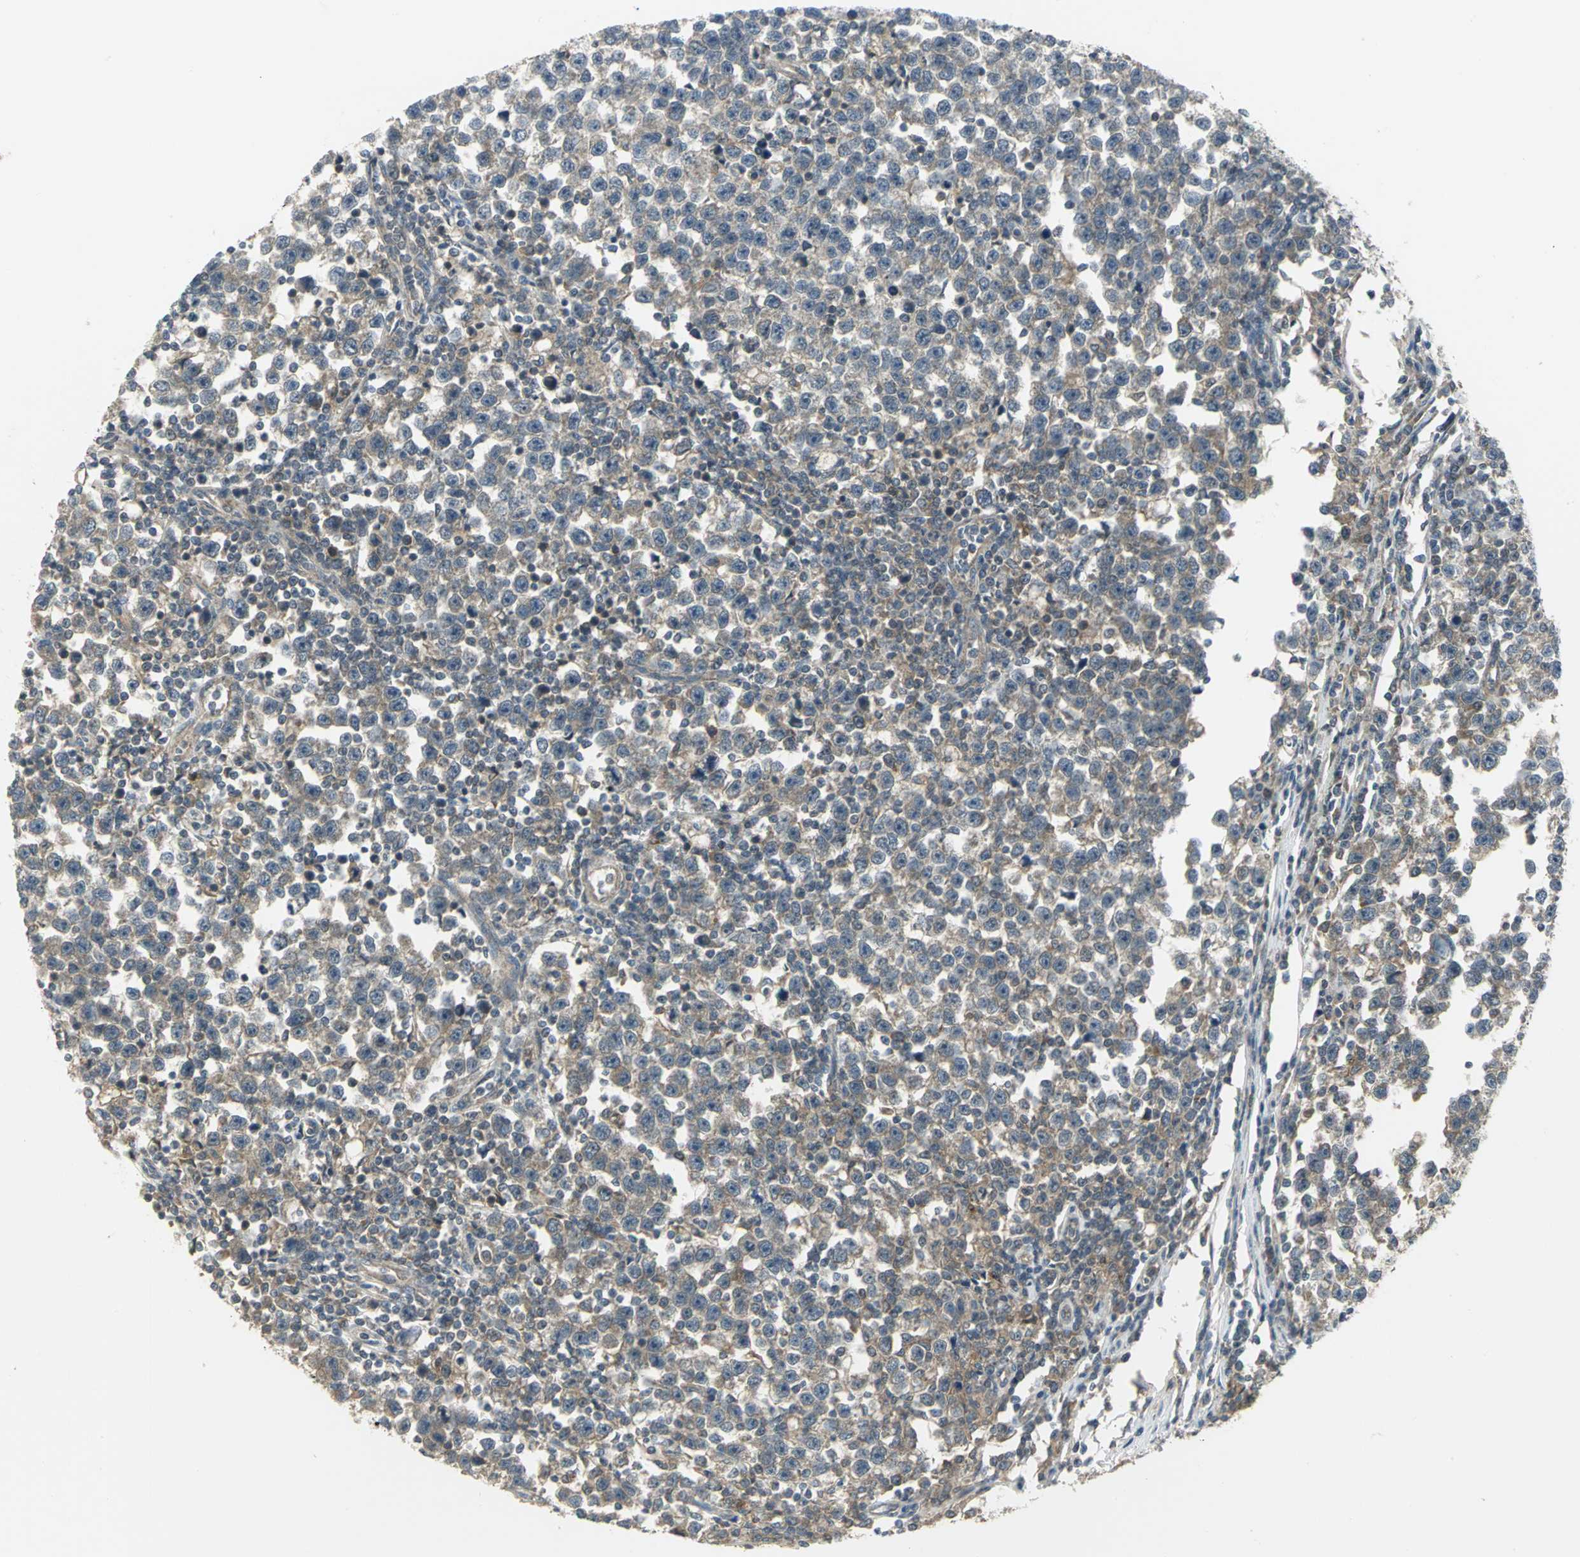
{"staining": {"intensity": "weak", "quantity": ">75%", "location": "cytoplasmic/membranous"}, "tissue": "testis cancer", "cell_type": "Tumor cells", "image_type": "cancer", "snomed": [{"axis": "morphology", "description": "Seminoma, NOS"}, {"axis": "topography", "description": "Testis"}], "caption": "The photomicrograph demonstrates staining of testis cancer, revealing weak cytoplasmic/membranous protein staining (brown color) within tumor cells.", "gene": "MAPK8IP3", "patient": {"sex": "male", "age": 43}}